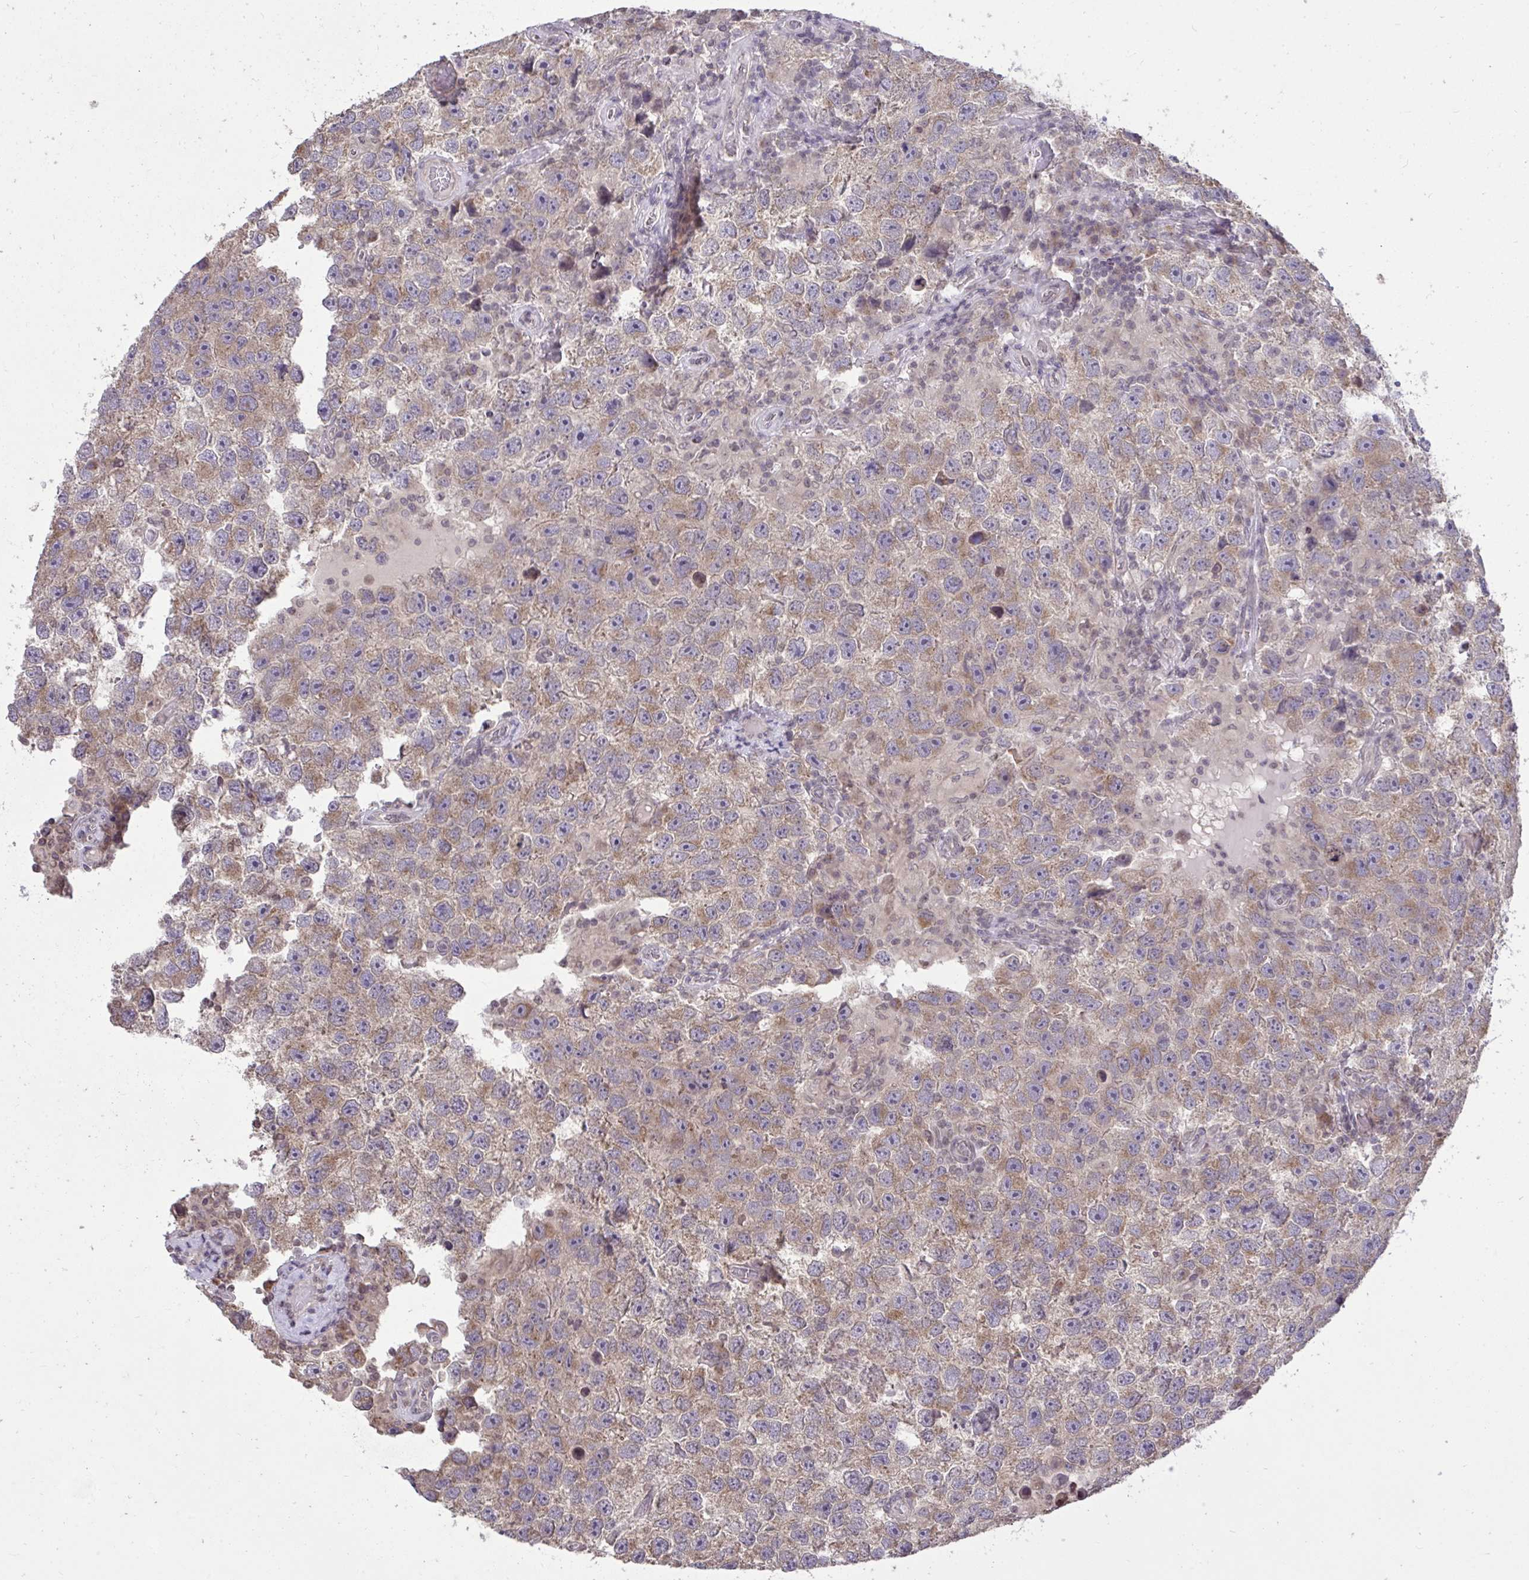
{"staining": {"intensity": "moderate", "quantity": ">75%", "location": "cytoplasmic/membranous"}, "tissue": "testis cancer", "cell_type": "Tumor cells", "image_type": "cancer", "snomed": [{"axis": "morphology", "description": "Seminoma, NOS"}, {"axis": "topography", "description": "Testis"}], "caption": "Protein expression analysis of testis cancer displays moderate cytoplasmic/membranous expression in approximately >75% of tumor cells. (Brightfield microscopy of DAB IHC at high magnification).", "gene": "CYP20A1", "patient": {"sex": "male", "age": 26}}